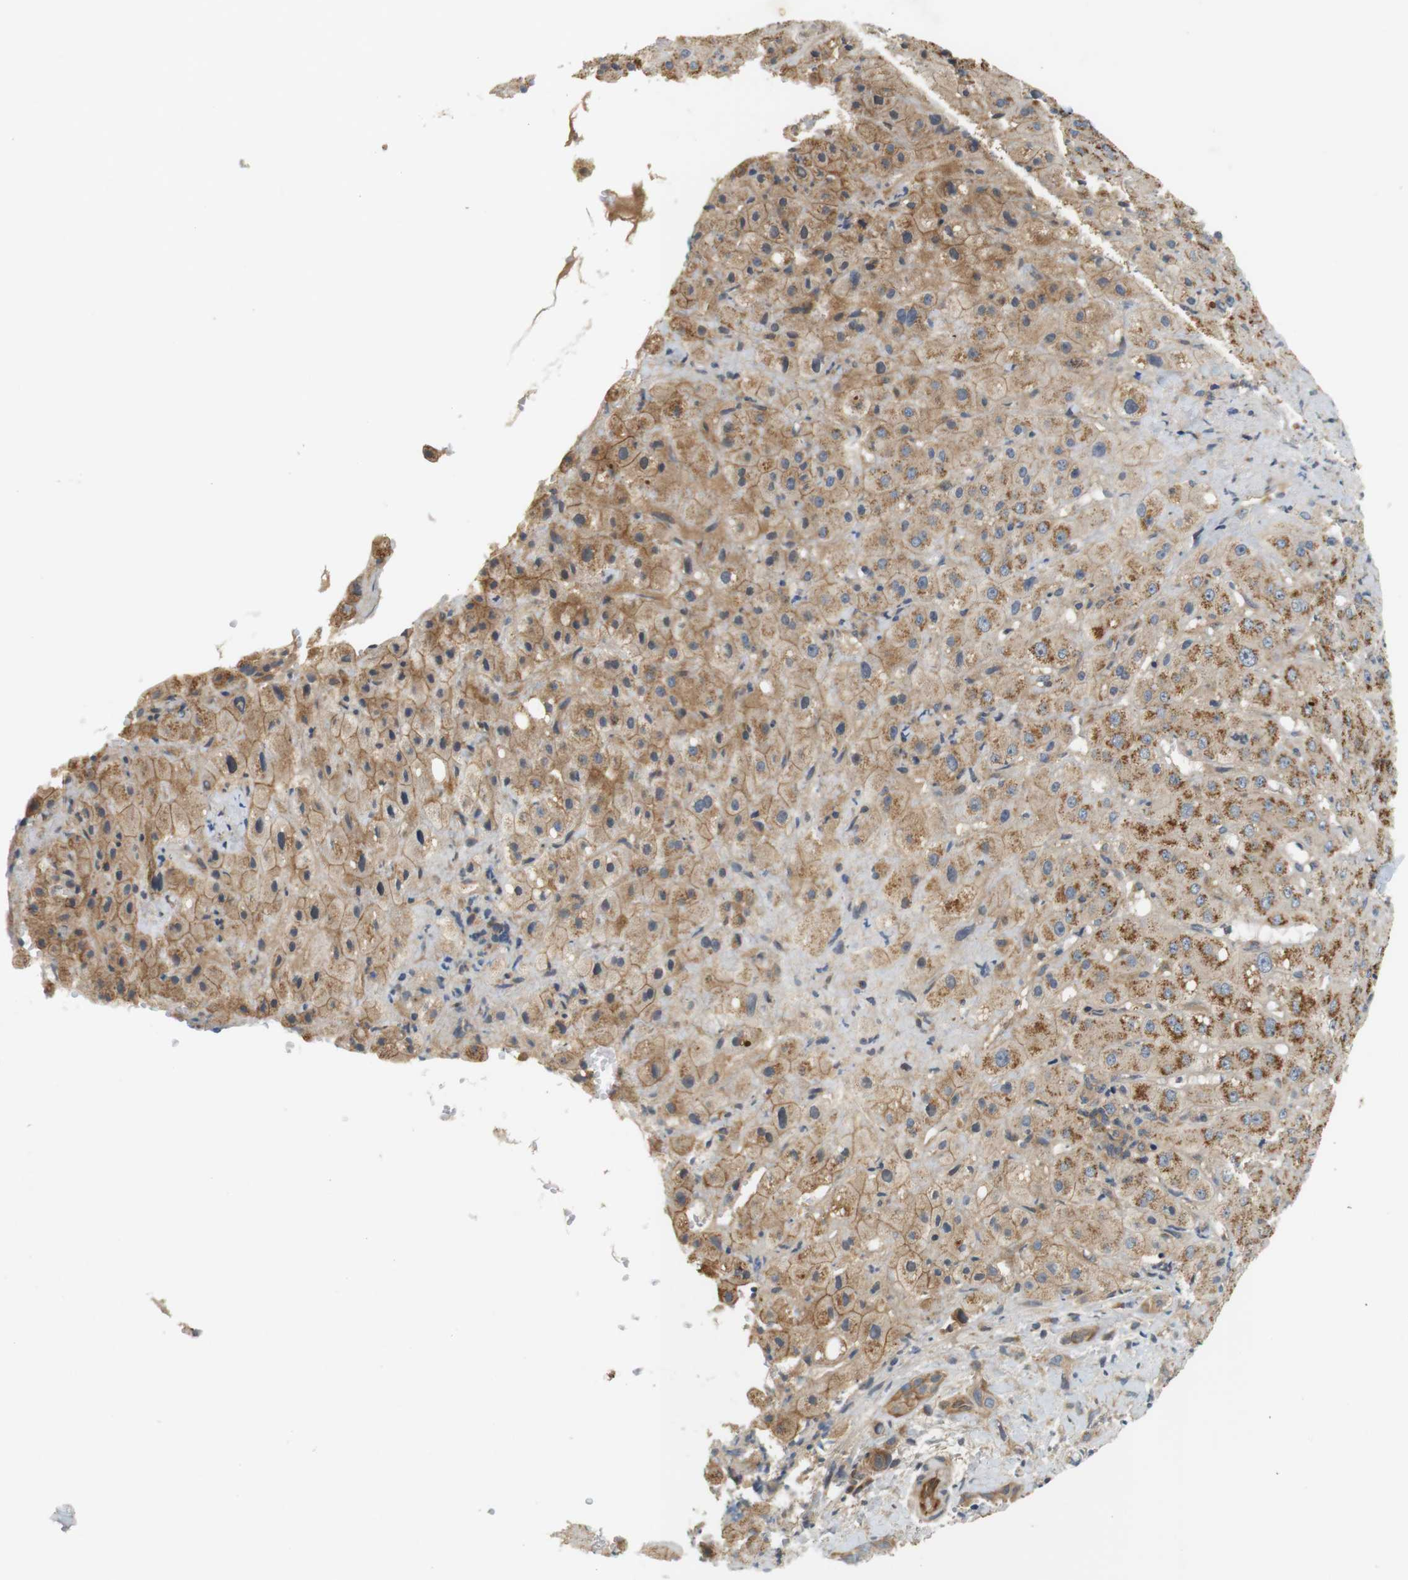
{"staining": {"intensity": "moderate", "quantity": ">75%", "location": "cytoplasmic/membranous"}, "tissue": "liver cancer", "cell_type": "Tumor cells", "image_type": "cancer", "snomed": [{"axis": "morphology", "description": "Cholangiocarcinoma"}, {"axis": "topography", "description": "Liver"}], "caption": "Immunohistochemistry (IHC) histopathology image of neoplastic tissue: human liver cancer stained using immunohistochemistry (IHC) shows medium levels of moderate protein expression localized specifically in the cytoplasmic/membranous of tumor cells, appearing as a cytoplasmic/membranous brown color.", "gene": "SH3GLB1", "patient": {"sex": "female", "age": 65}}